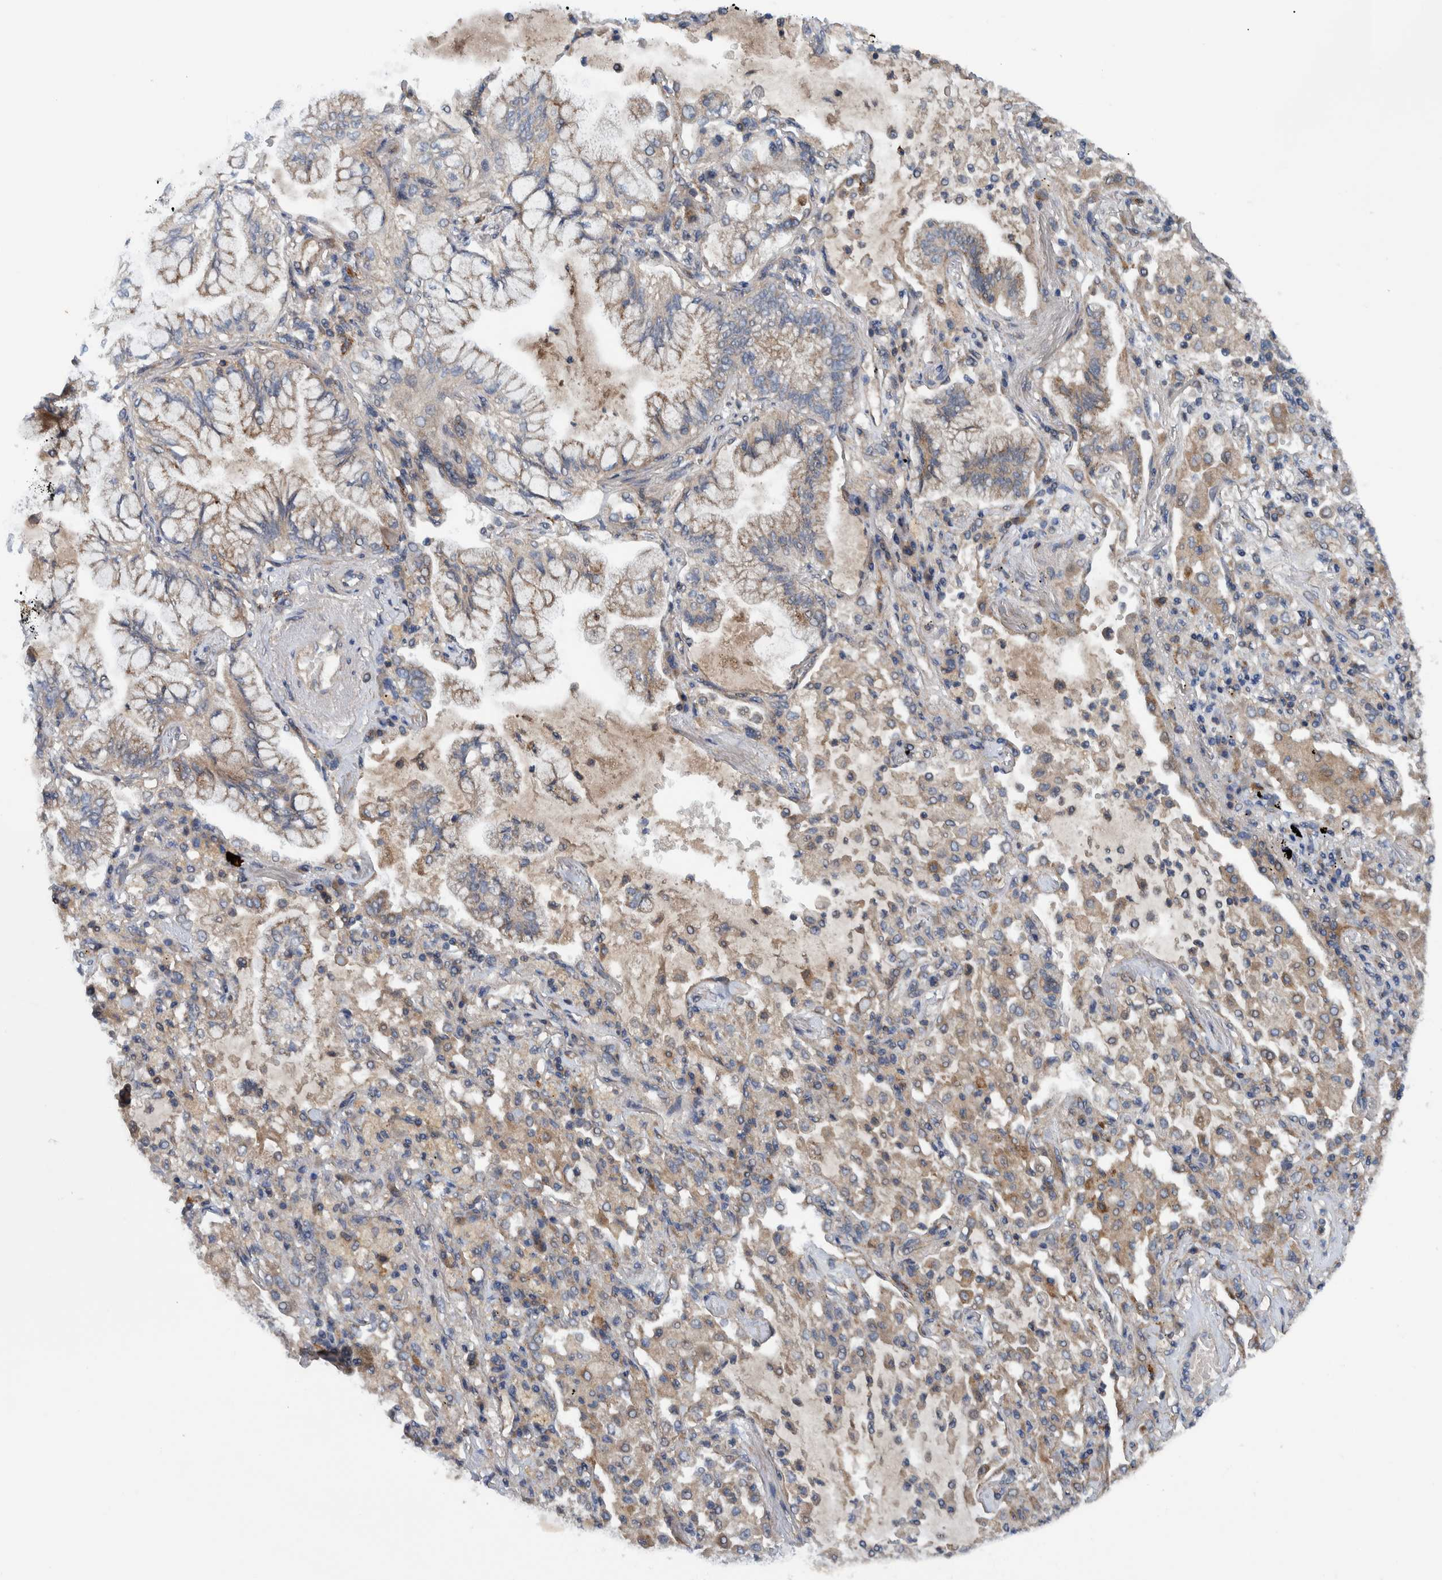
{"staining": {"intensity": "weak", "quantity": ">75%", "location": "cytoplasmic/membranous"}, "tissue": "lung cancer", "cell_type": "Tumor cells", "image_type": "cancer", "snomed": [{"axis": "morphology", "description": "Adenocarcinoma, NOS"}, {"axis": "topography", "description": "Lung"}], "caption": "Tumor cells exhibit low levels of weak cytoplasmic/membranous expression in about >75% of cells in human lung adenocarcinoma.", "gene": "ITIH3", "patient": {"sex": "female", "age": 70}}